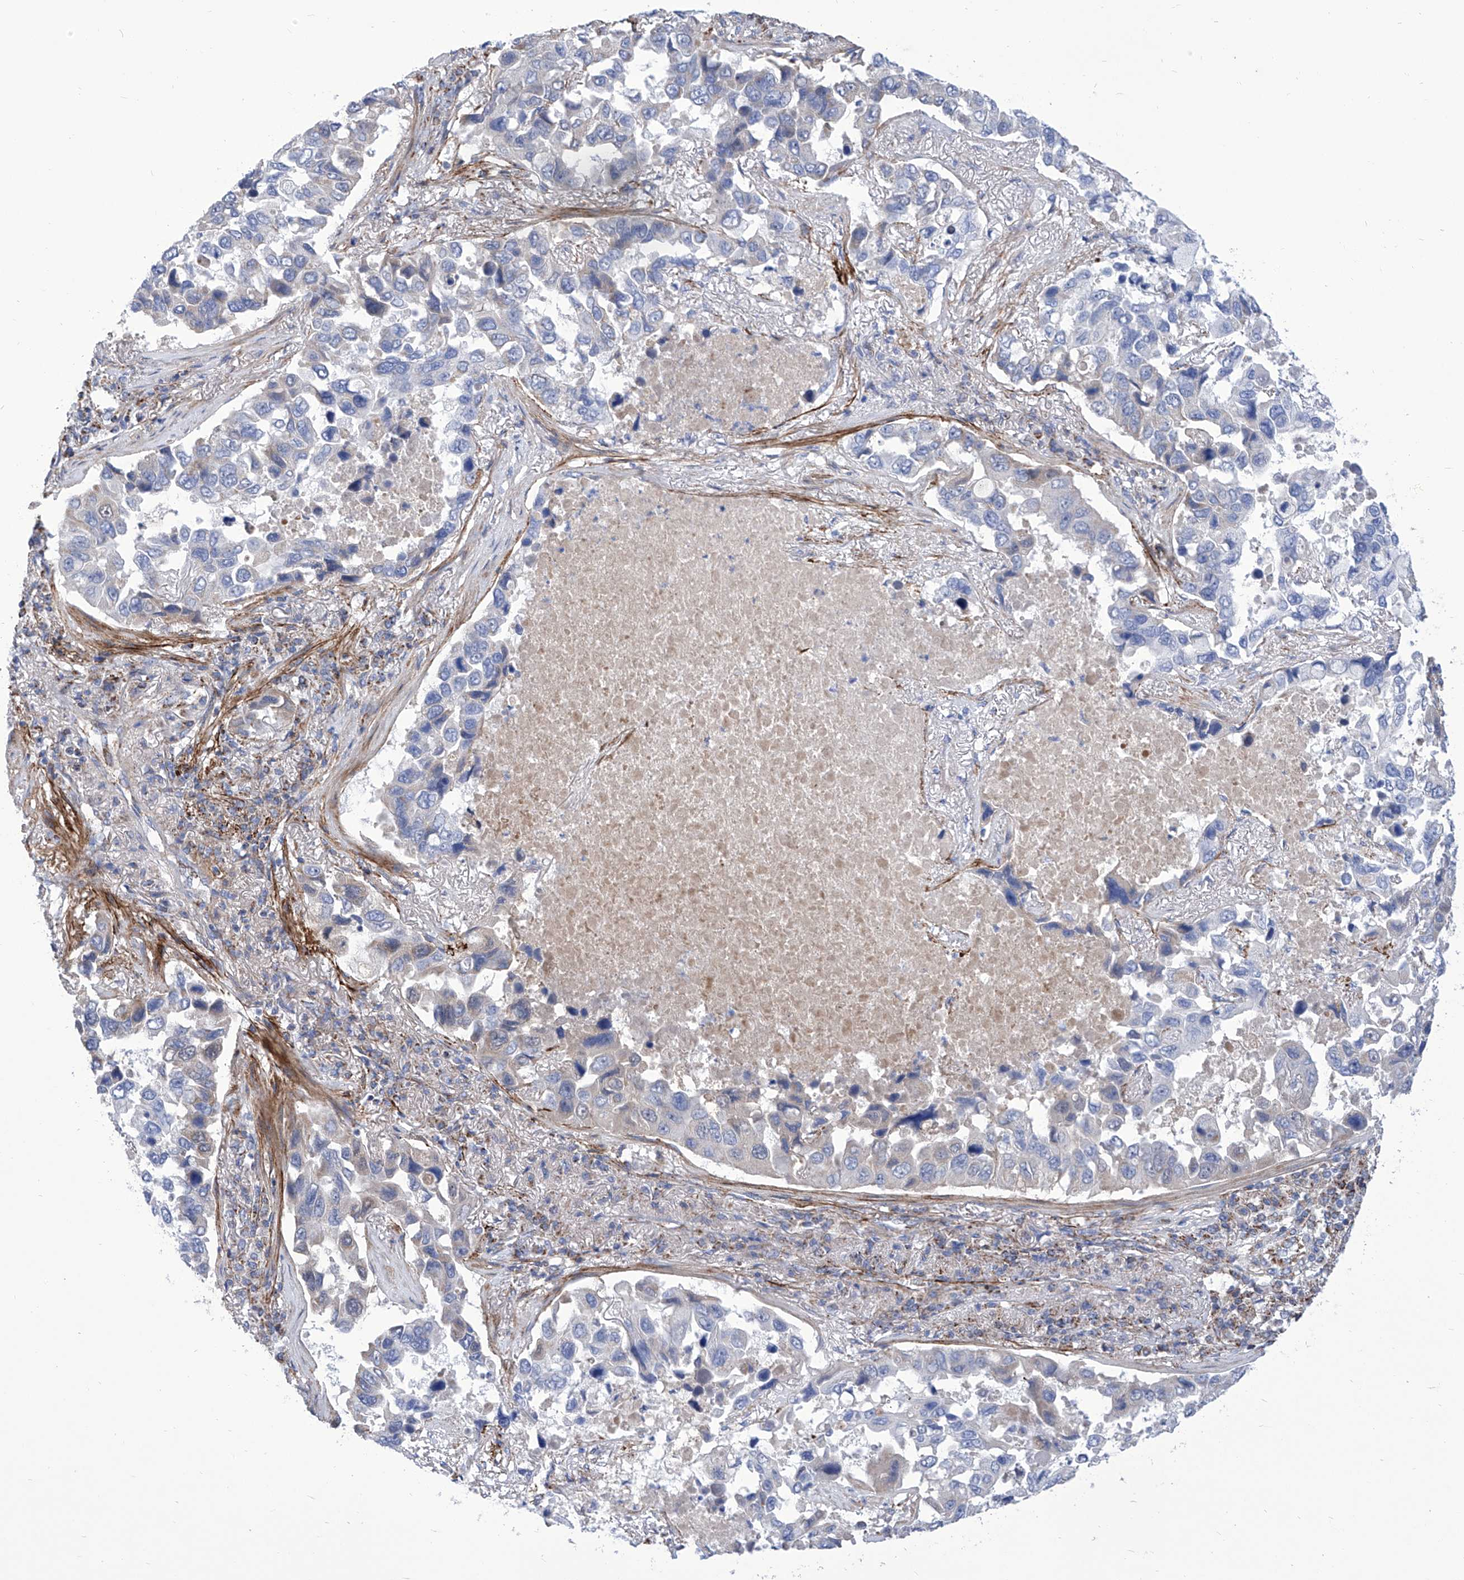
{"staining": {"intensity": "negative", "quantity": "none", "location": "none"}, "tissue": "lung cancer", "cell_type": "Tumor cells", "image_type": "cancer", "snomed": [{"axis": "morphology", "description": "Adenocarcinoma, NOS"}, {"axis": "topography", "description": "Lung"}], "caption": "Tumor cells show no significant protein staining in lung cancer.", "gene": "SRBD1", "patient": {"sex": "male", "age": 64}}